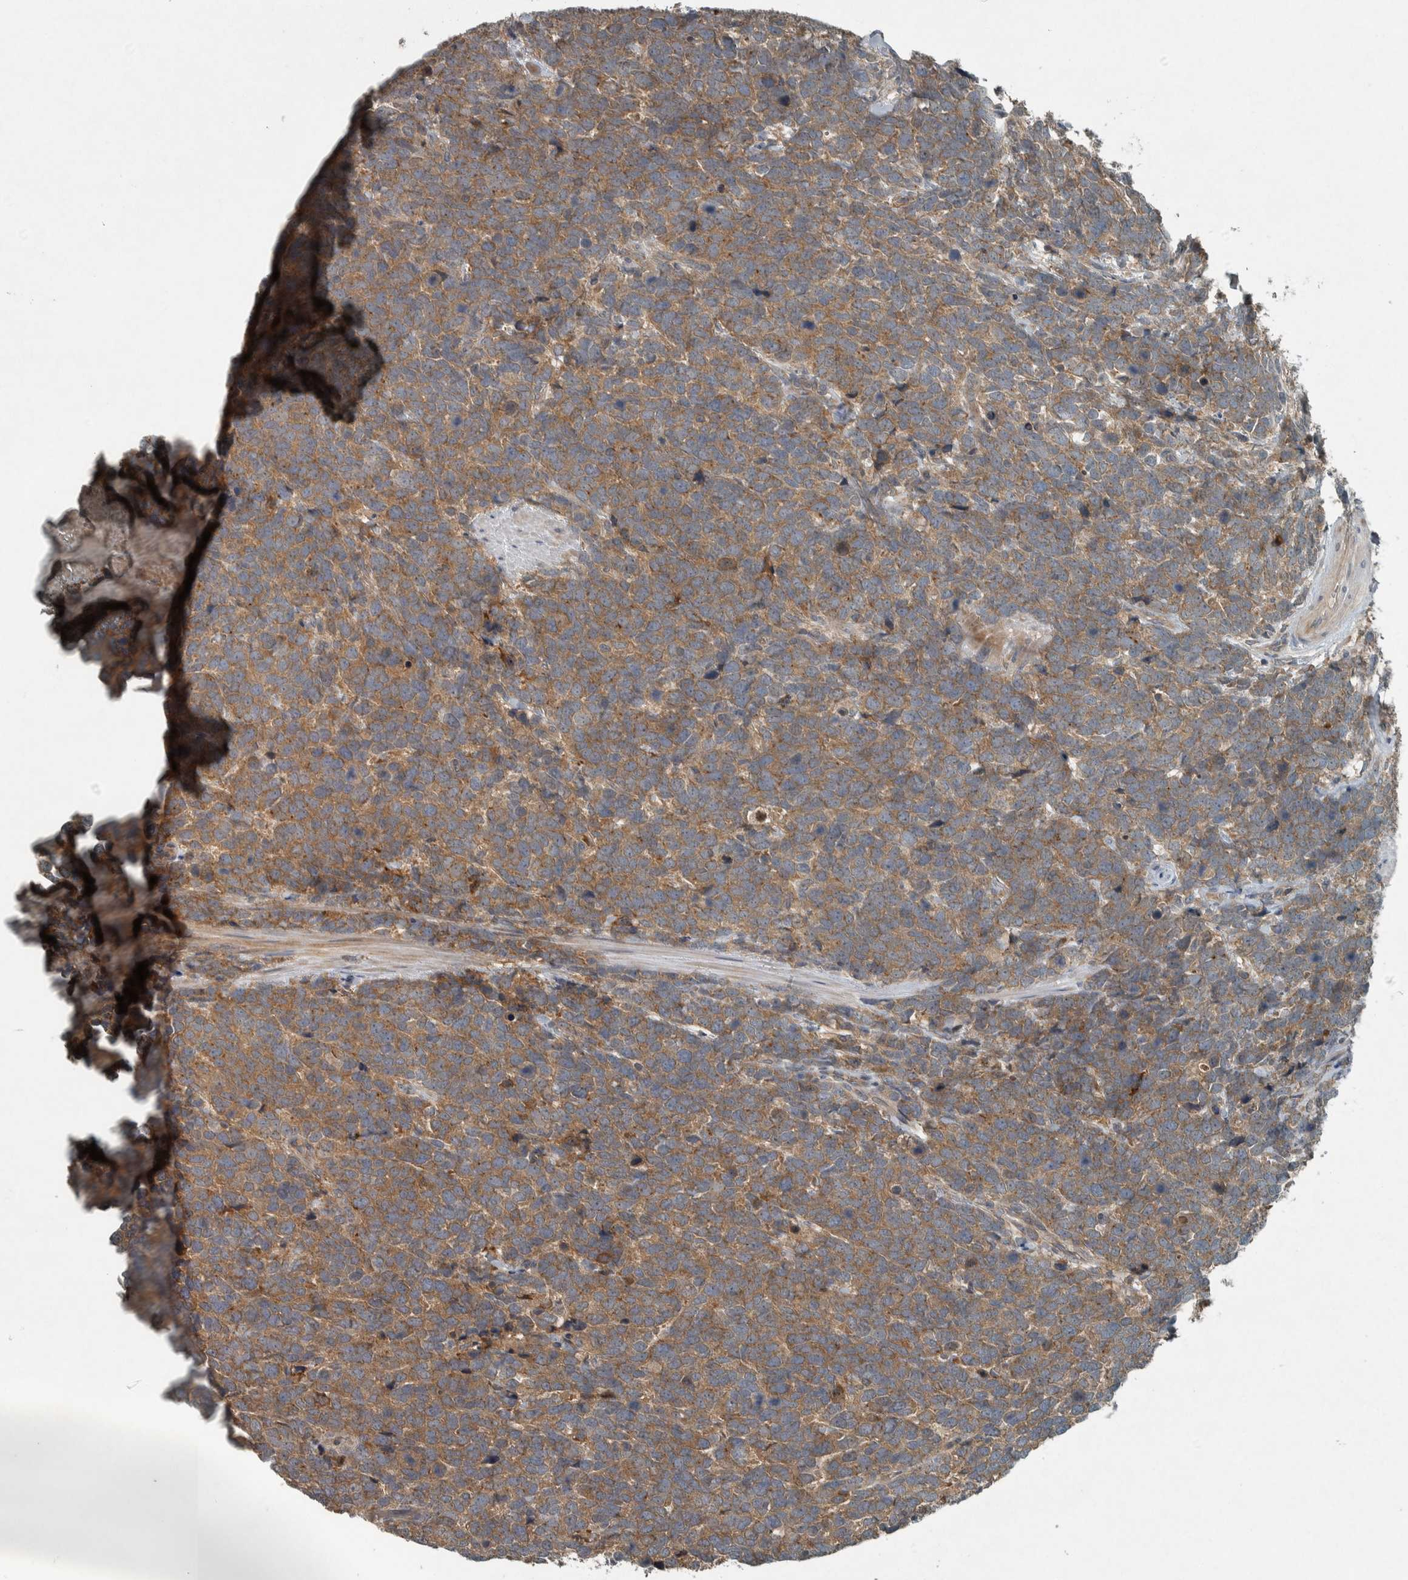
{"staining": {"intensity": "moderate", "quantity": ">75%", "location": "cytoplasmic/membranous"}, "tissue": "urothelial cancer", "cell_type": "Tumor cells", "image_type": "cancer", "snomed": [{"axis": "morphology", "description": "Urothelial carcinoma, High grade"}, {"axis": "topography", "description": "Urinary bladder"}], "caption": "Urothelial carcinoma (high-grade) tissue displays moderate cytoplasmic/membranous positivity in approximately >75% of tumor cells, visualized by immunohistochemistry.", "gene": "CLCN2", "patient": {"sex": "female", "age": 82}}